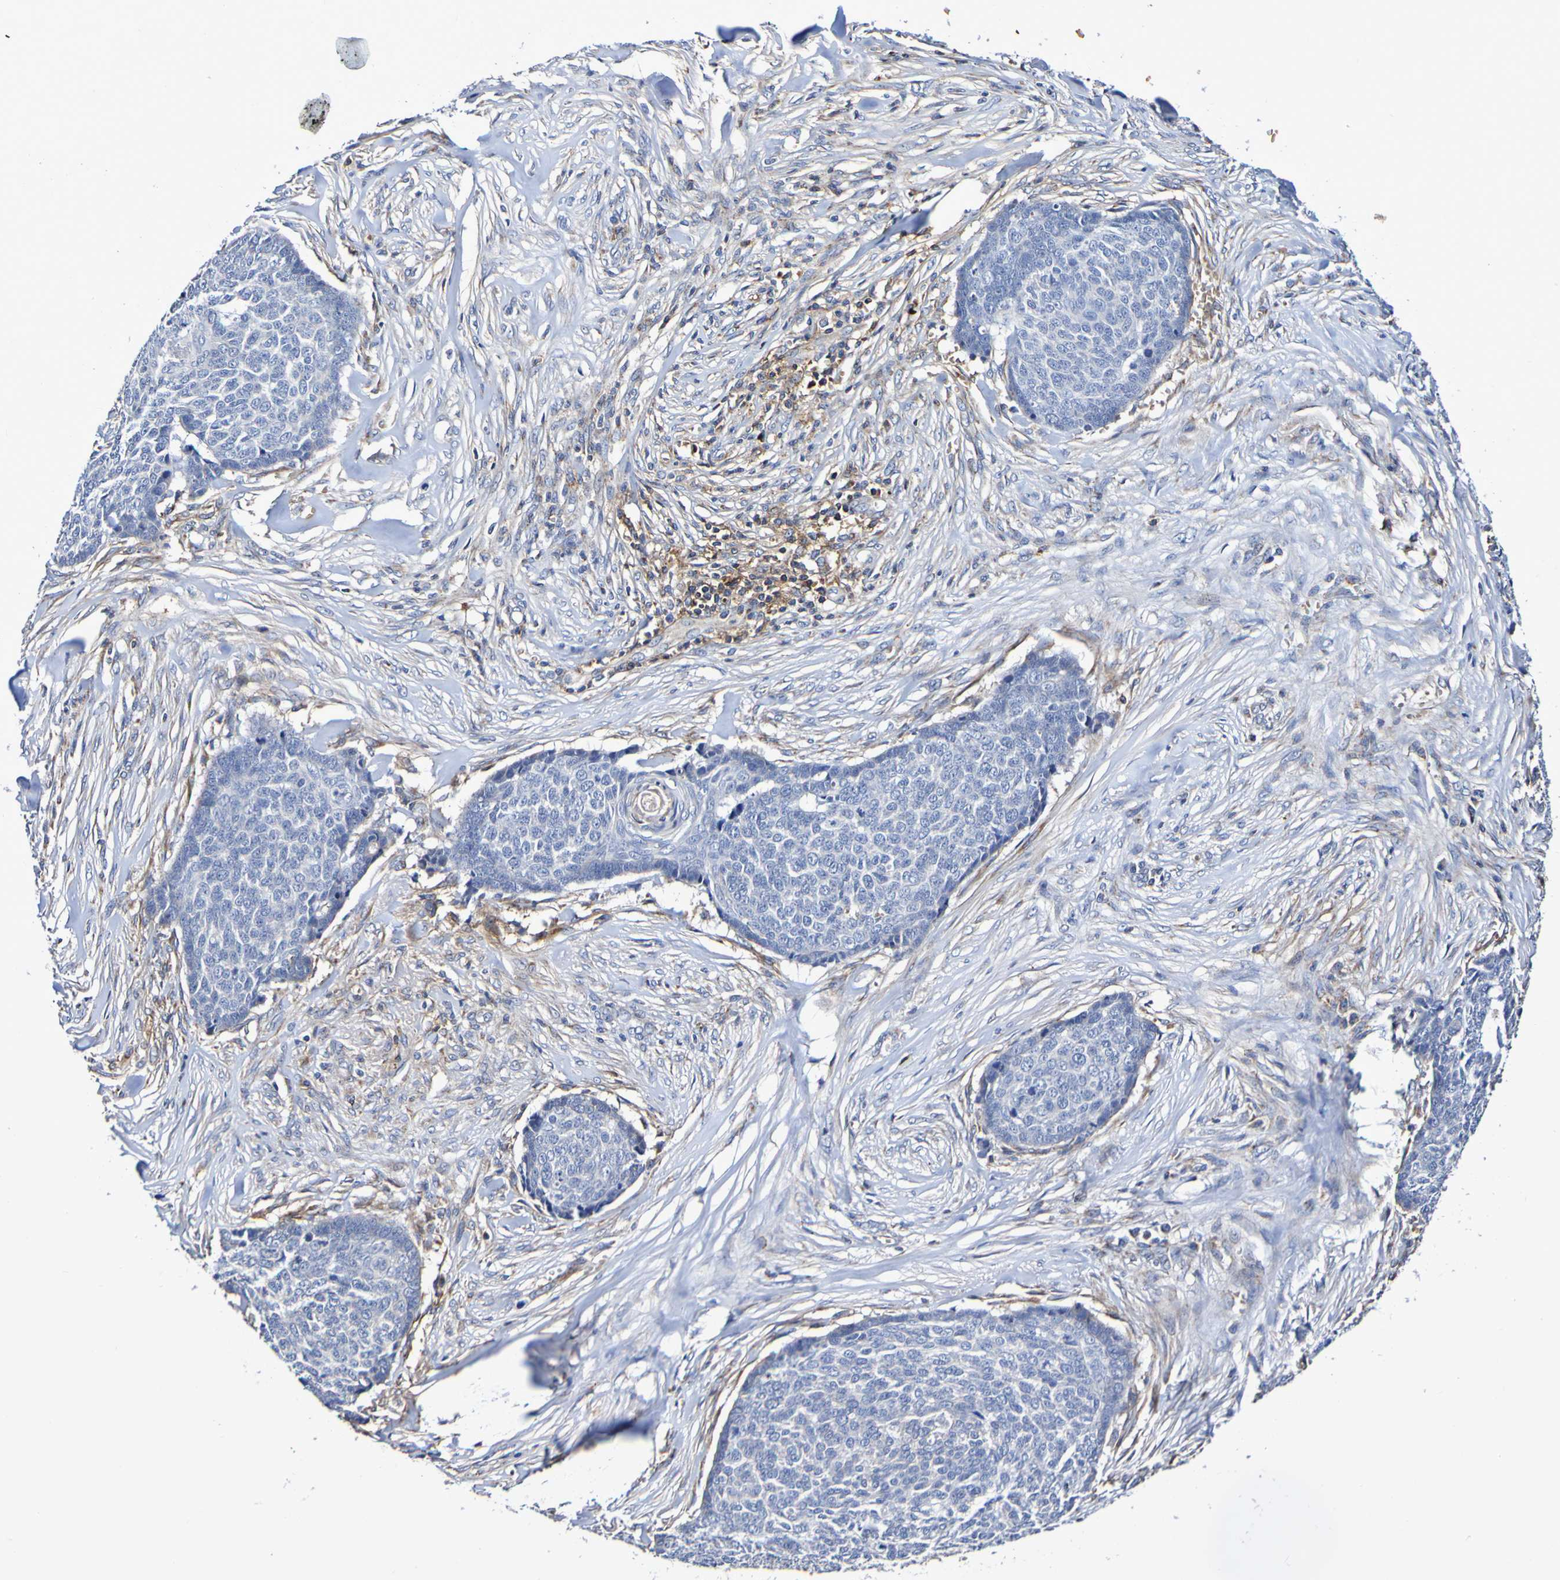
{"staining": {"intensity": "negative", "quantity": "none", "location": "none"}, "tissue": "skin cancer", "cell_type": "Tumor cells", "image_type": "cancer", "snomed": [{"axis": "morphology", "description": "Basal cell carcinoma"}, {"axis": "topography", "description": "Skin"}], "caption": "Basal cell carcinoma (skin) was stained to show a protein in brown. There is no significant expression in tumor cells.", "gene": "WNT4", "patient": {"sex": "male", "age": 84}}